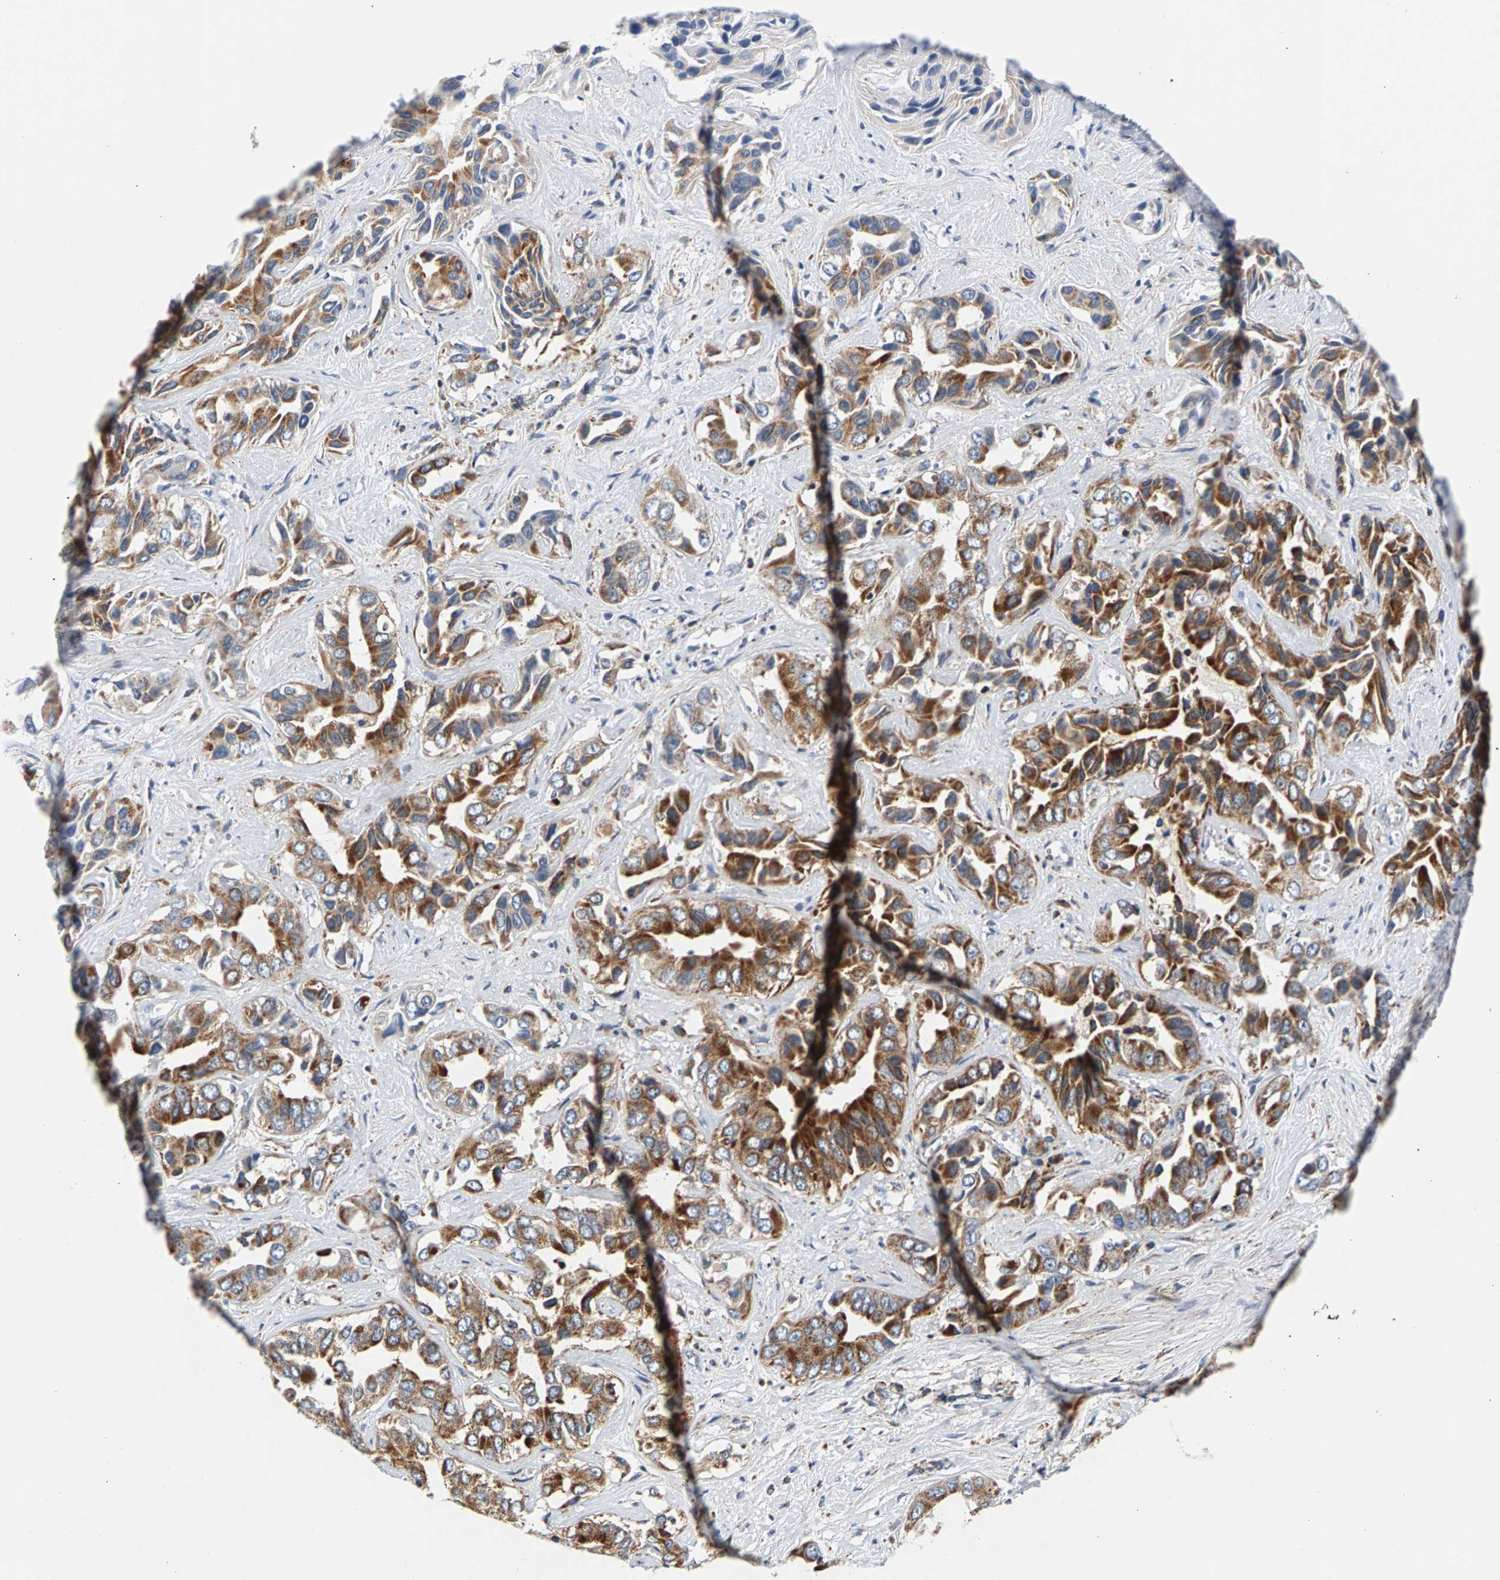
{"staining": {"intensity": "moderate", "quantity": "25%-75%", "location": "cytoplasmic/membranous"}, "tissue": "liver cancer", "cell_type": "Tumor cells", "image_type": "cancer", "snomed": [{"axis": "morphology", "description": "Cholangiocarcinoma"}, {"axis": "topography", "description": "Liver"}], "caption": "A photomicrograph showing moderate cytoplasmic/membranous expression in about 25%-75% of tumor cells in liver cholangiocarcinoma, as visualized by brown immunohistochemical staining.", "gene": "PDE1A", "patient": {"sex": "female", "age": 52}}